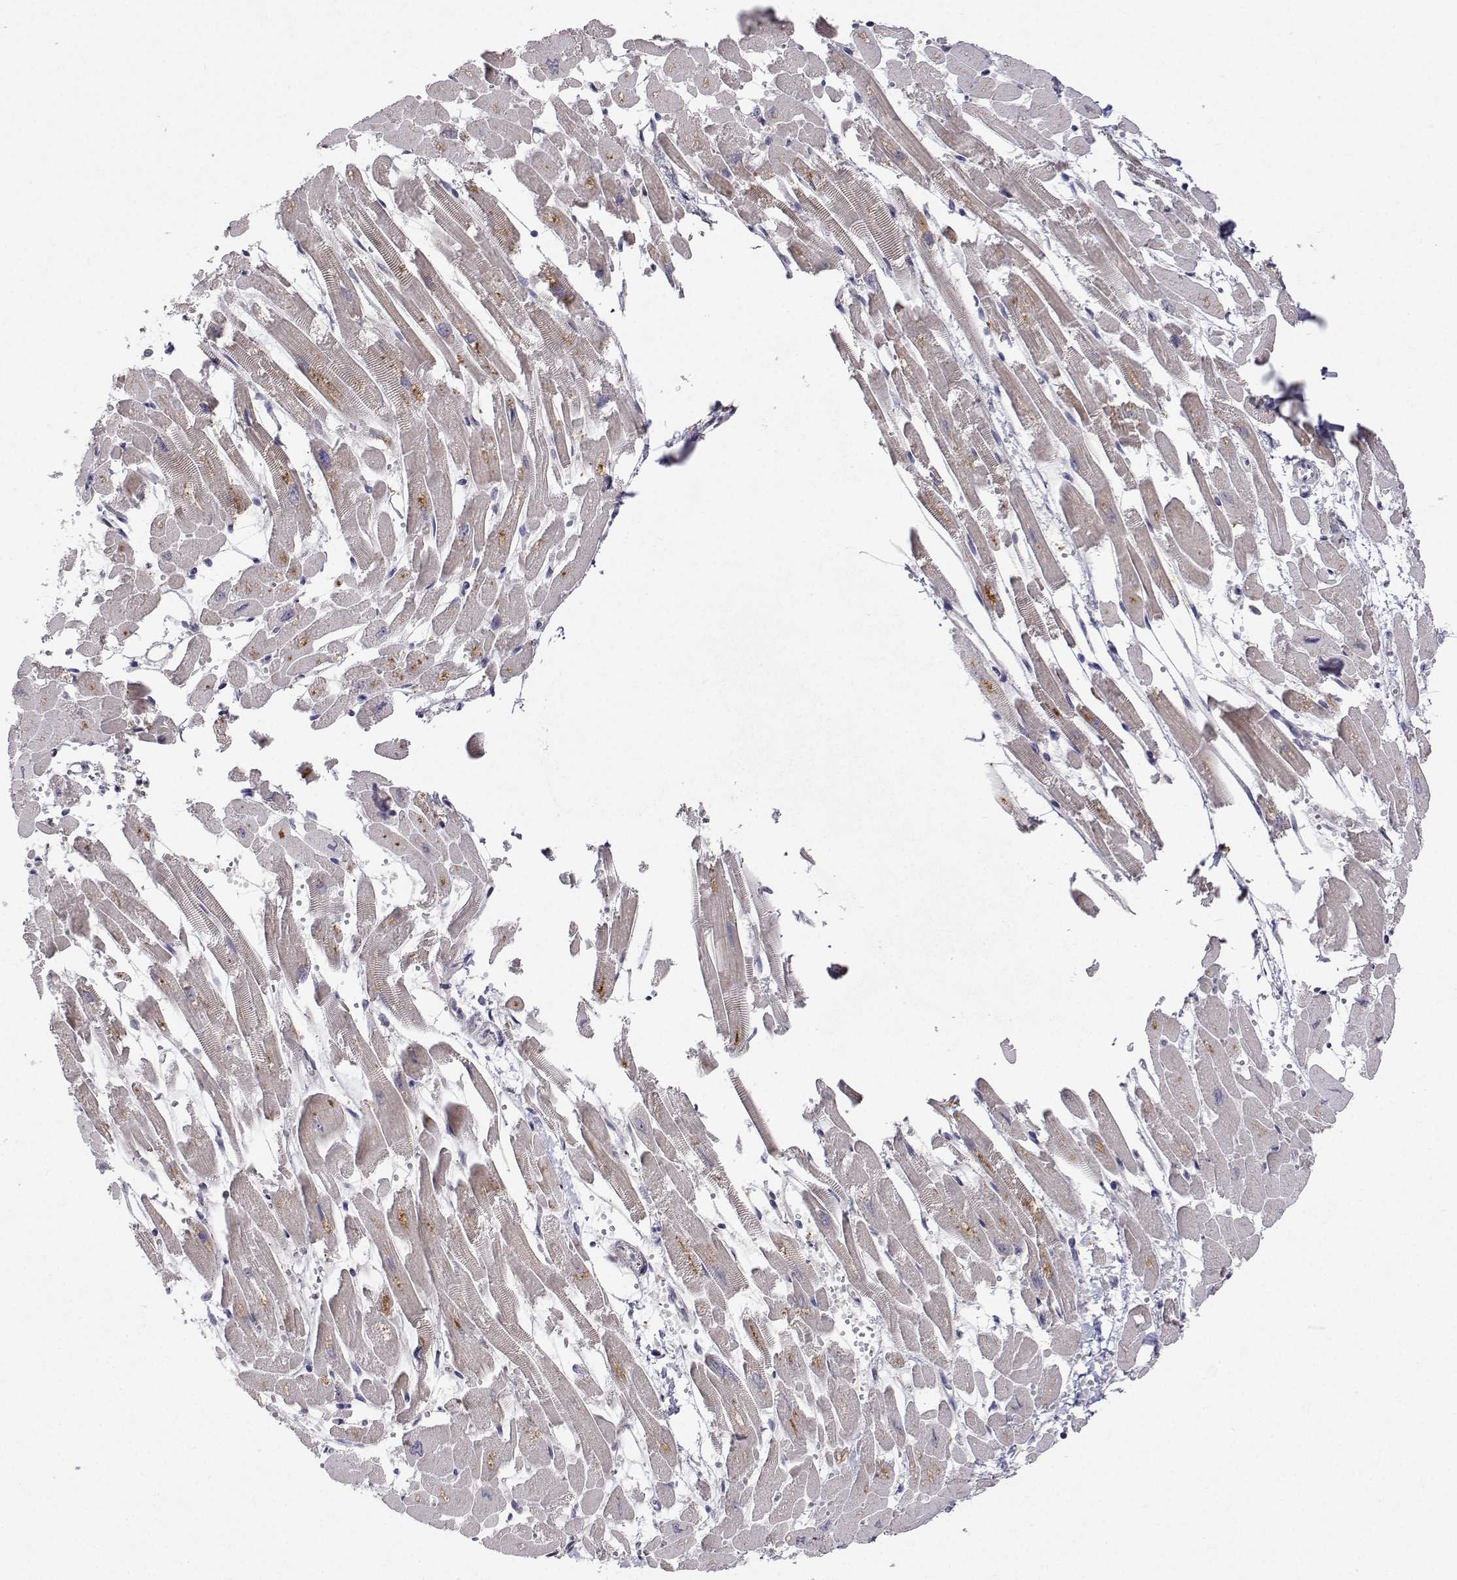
{"staining": {"intensity": "moderate", "quantity": "25%-75%", "location": "cytoplasmic/membranous"}, "tissue": "heart muscle", "cell_type": "Cardiomyocytes", "image_type": "normal", "snomed": [{"axis": "morphology", "description": "Normal tissue, NOS"}, {"axis": "topography", "description": "Heart"}], "caption": "Cardiomyocytes demonstrate moderate cytoplasmic/membranous staining in approximately 25%-75% of cells in normal heart muscle.", "gene": "MRPL3", "patient": {"sex": "female", "age": 52}}